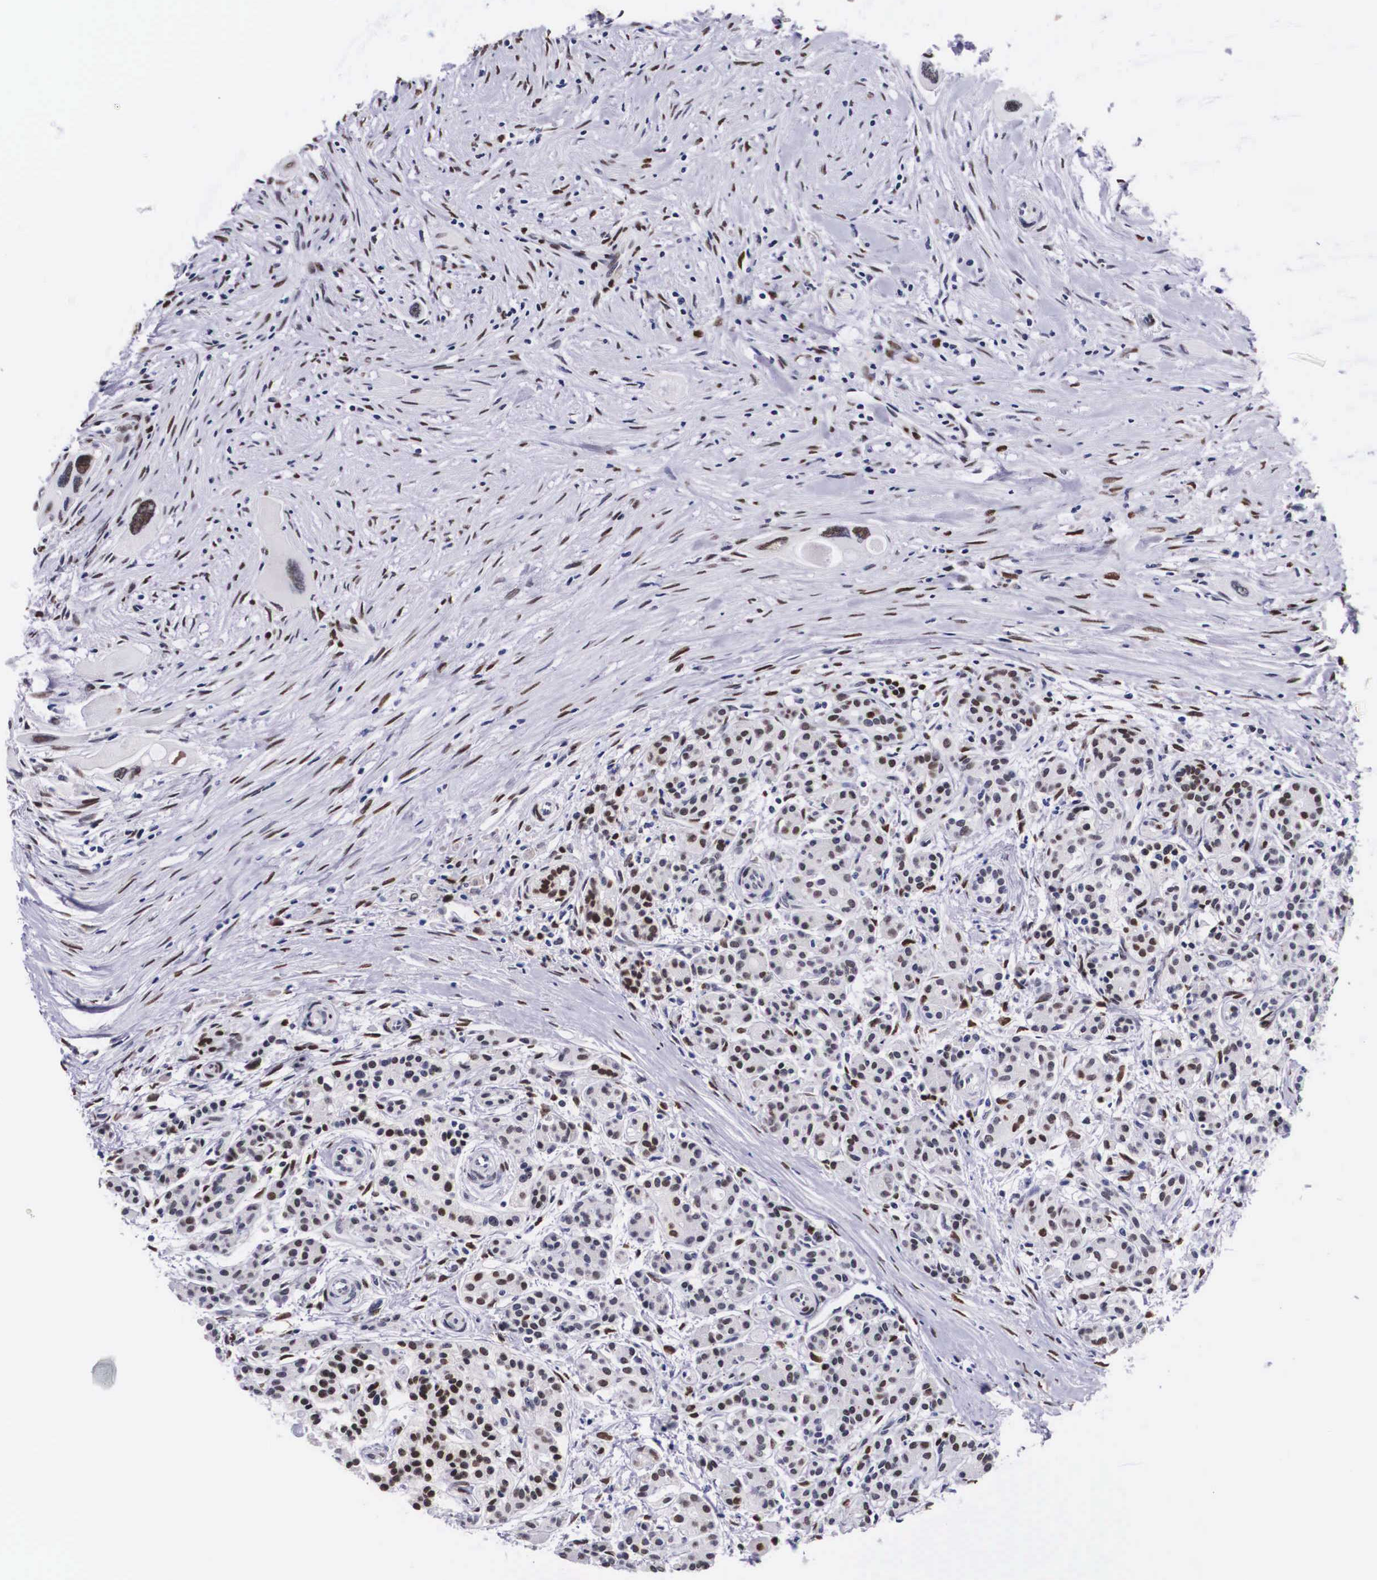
{"staining": {"intensity": "moderate", "quantity": "<25%", "location": "nuclear"}, "tissue": "pancreas", "cell_type": "Exocrine glandular cells", "image_type": "normal", "snomed": [{"axis": "morphology", "description": "Normal tissue, NOS"}, {"axis": "topography", "description": "Pancreas"}], "caption": "DAB (3,3'-diaminobenzidine) immunohistochemical staining of unremarkable pancreas exhibits moderate nuclear protein staining in approximately <25% of exocrine glandular cells.", "gene": "KHDRBS3", "patient": {"sex": "male", "age": 73}}